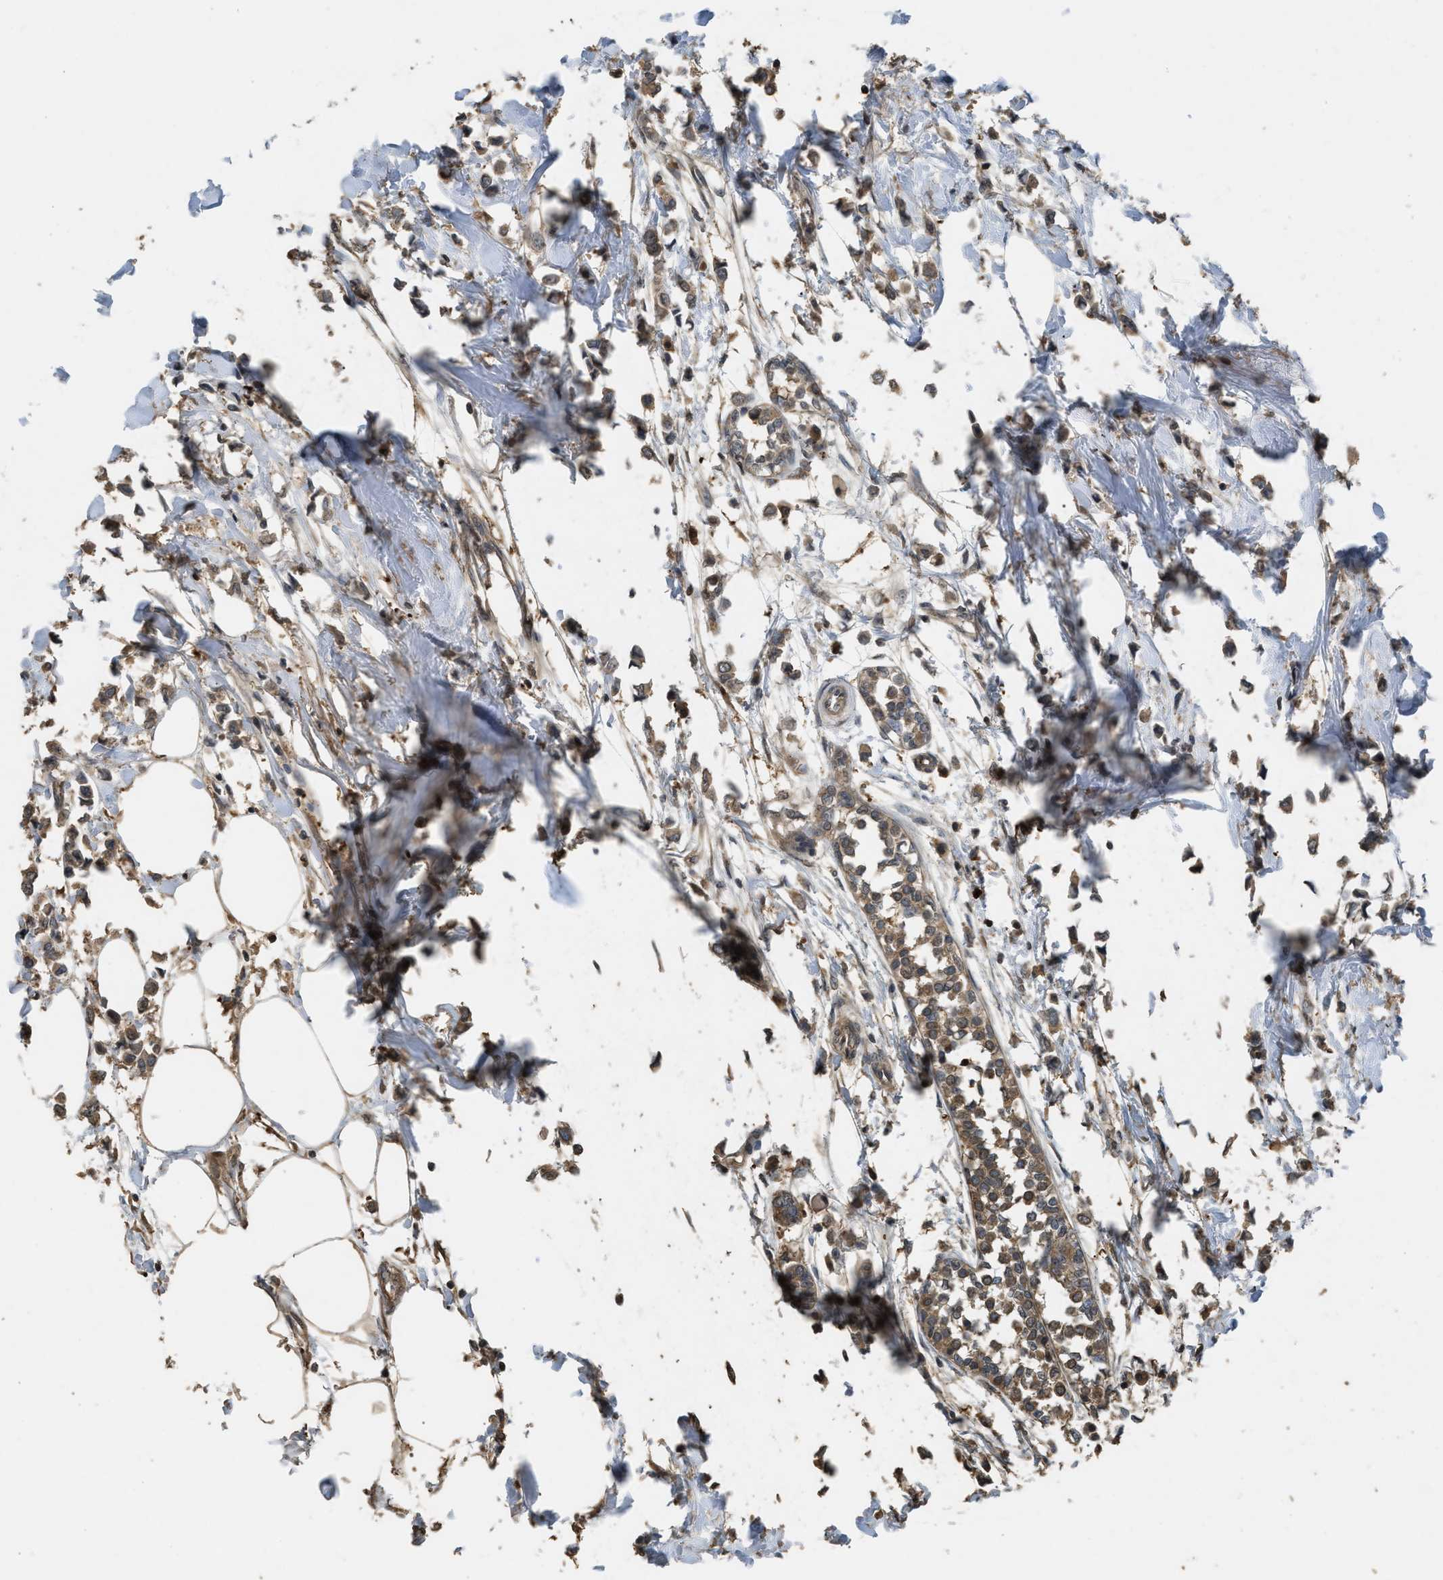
{"staining": {"intensity": "weak", "quantity": ">75%", "location": "cytoplasmic/membranous"}, "tissue": "breast cancer", "cell_type": "Tumor cells", "image_type": "cancer", "snomed": [{"axis": "morphology", "description": "Lobular carcinoma"}, {"axis": "topography", "description": "Breast"}], "caption": "Breast cancer (lobular carcinoma) stained for a protein reveals weak cytoplasmic/membranous positivity in tumor cells.", "gene": "ARHGDIA", "patient": {"sex": "female", "age": 51}}